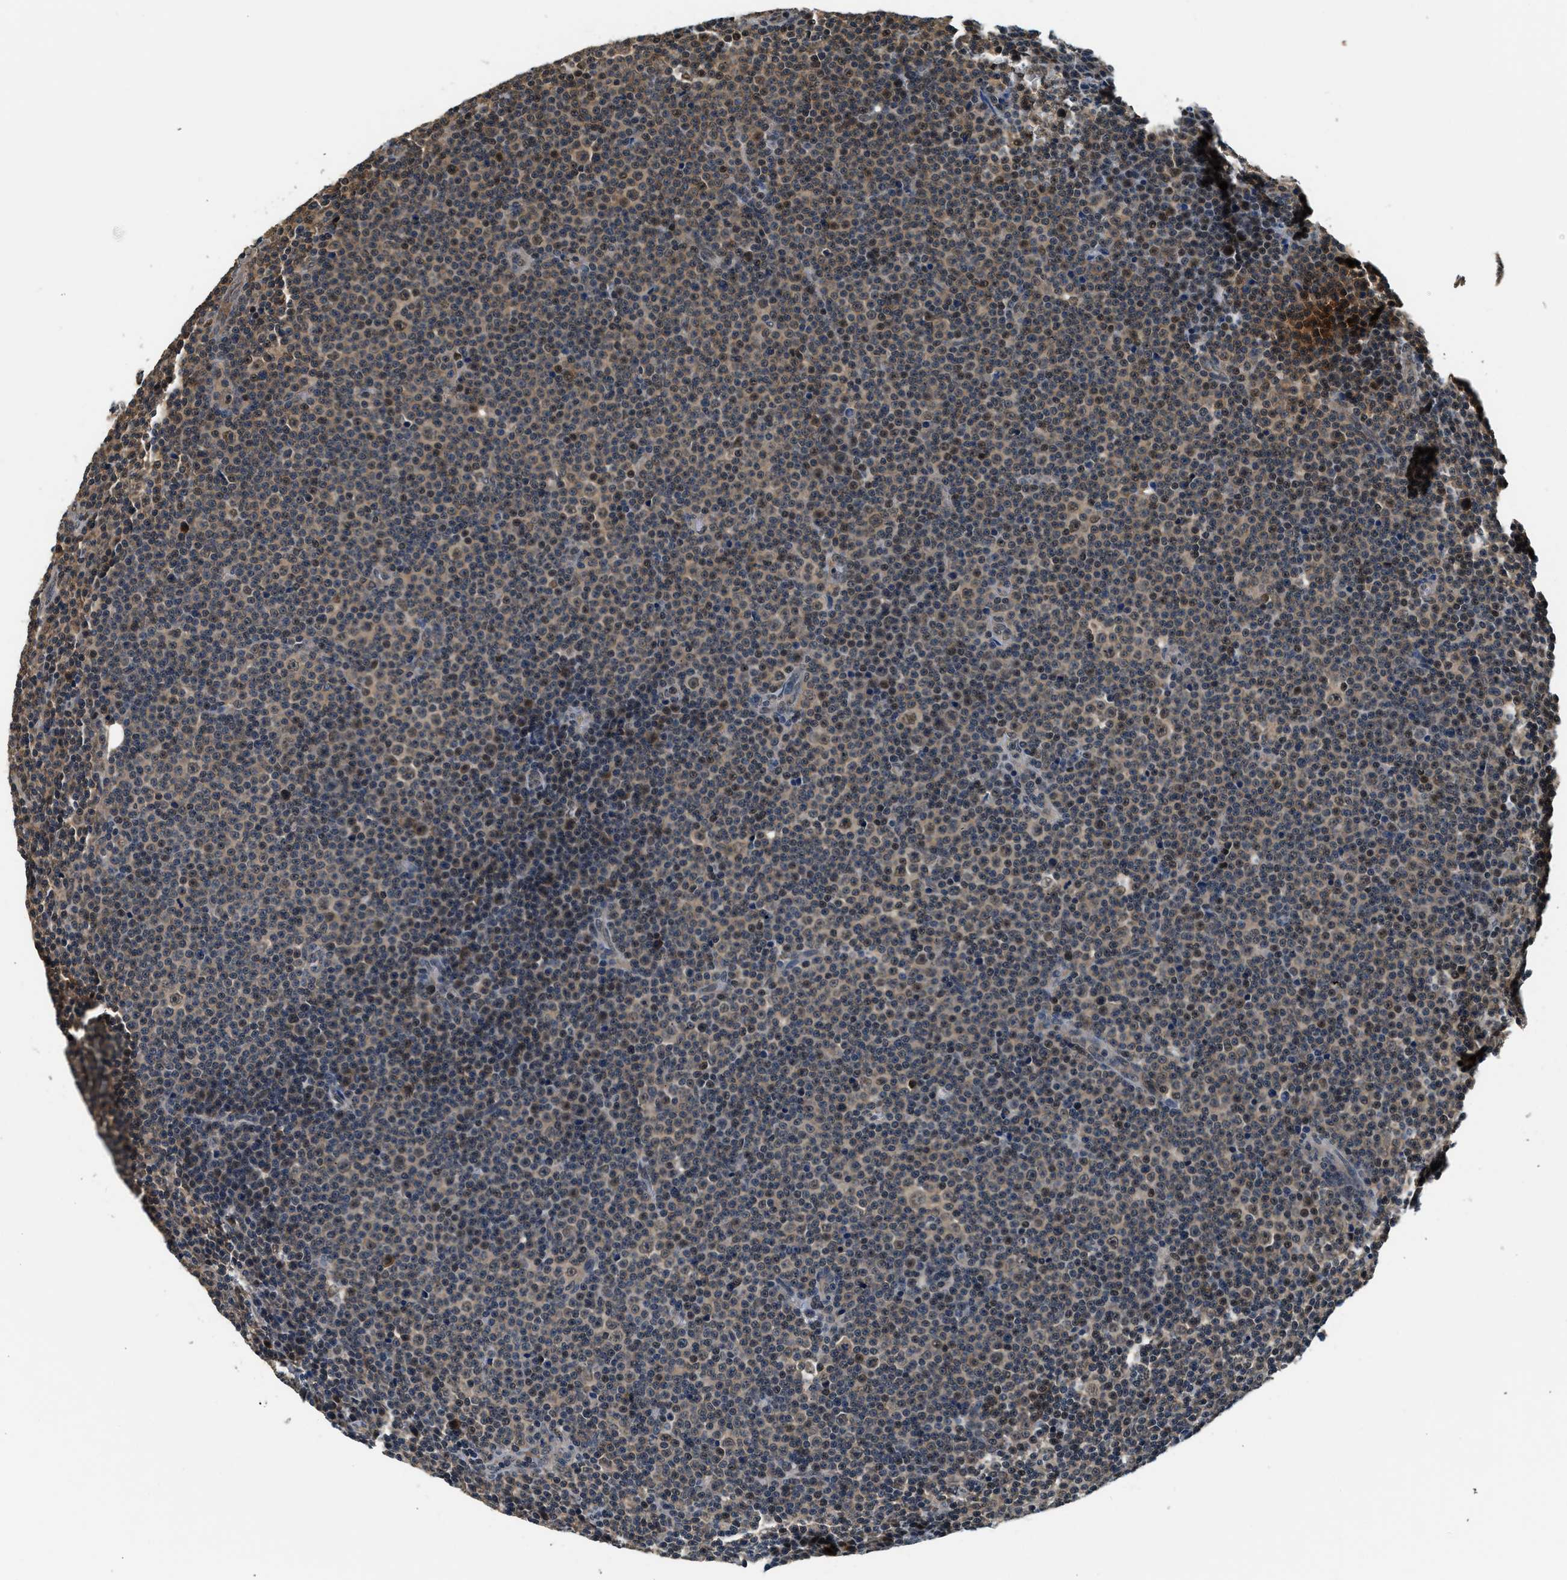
{"staining": {"intensity": "weak", "quantity": "25%-75%", "location": "cytoplasmic/membranous,nuclear"}, "tissue": "lymphoma", "cell_type": "Tumor cells", "image_type": "cancer", "snomed": [{"axis": "morphology", "description": "Malignant lymphoma, non-Hodgkin's type, Low grade"}, {"axis": "topography", "description": "Lymph node"}], "caption": "This photomicrograph reveals lymphoma stained with IHC to label a protein in brown. The cytoplasmic/membranous and nuclear of tumor cells show weak positivity for the protein. Nuclei are counter-stained blue.", "gene": "PSMD3", "patient": {"sex": "female", "age": 67}}